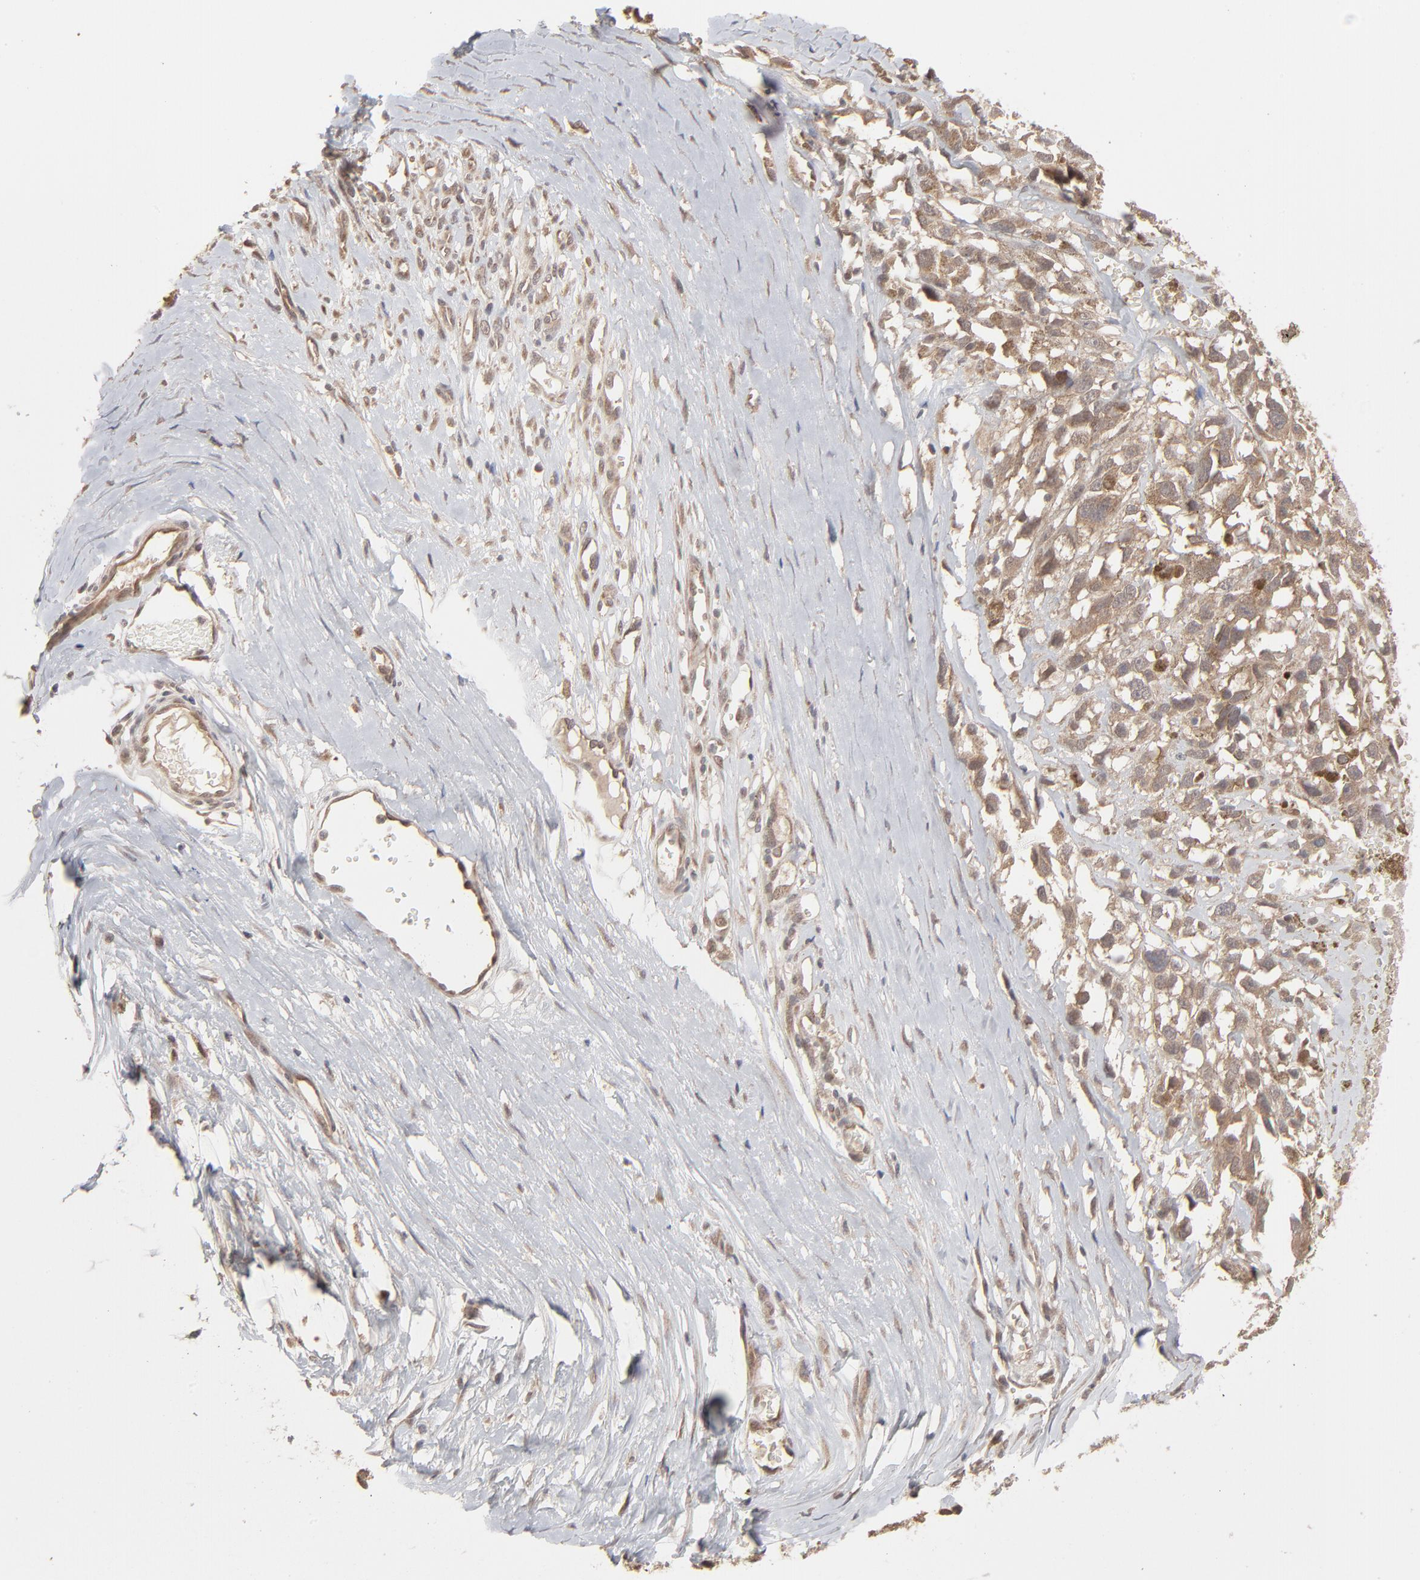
{"staining": {"intensity": "moderate", "quantity": ">75%", "location": "cytoplasmic/membranous"}, "tissue": "melanoma", "cell_type": "Tumor cells", "image_type": "cancer", "snomed": [{"axis": "morphology", "description": "Malignant melanoma, Metastatic site"}, {"axis": "topography", "description": "Lymph node"}], "caption": "Protein staining shows moderate cytoplasmic/membranous expression in about >75% of tumor cells in malignant melanoma (metastatic site). The staining was performed using DAB (3,3'-diaminobenzidine), with brown indicating positive protein expression. Nuclei are stained blue with hematoxylin.", "gene": "SCFD1", "patient": {"sex": "male", "age": 59}}